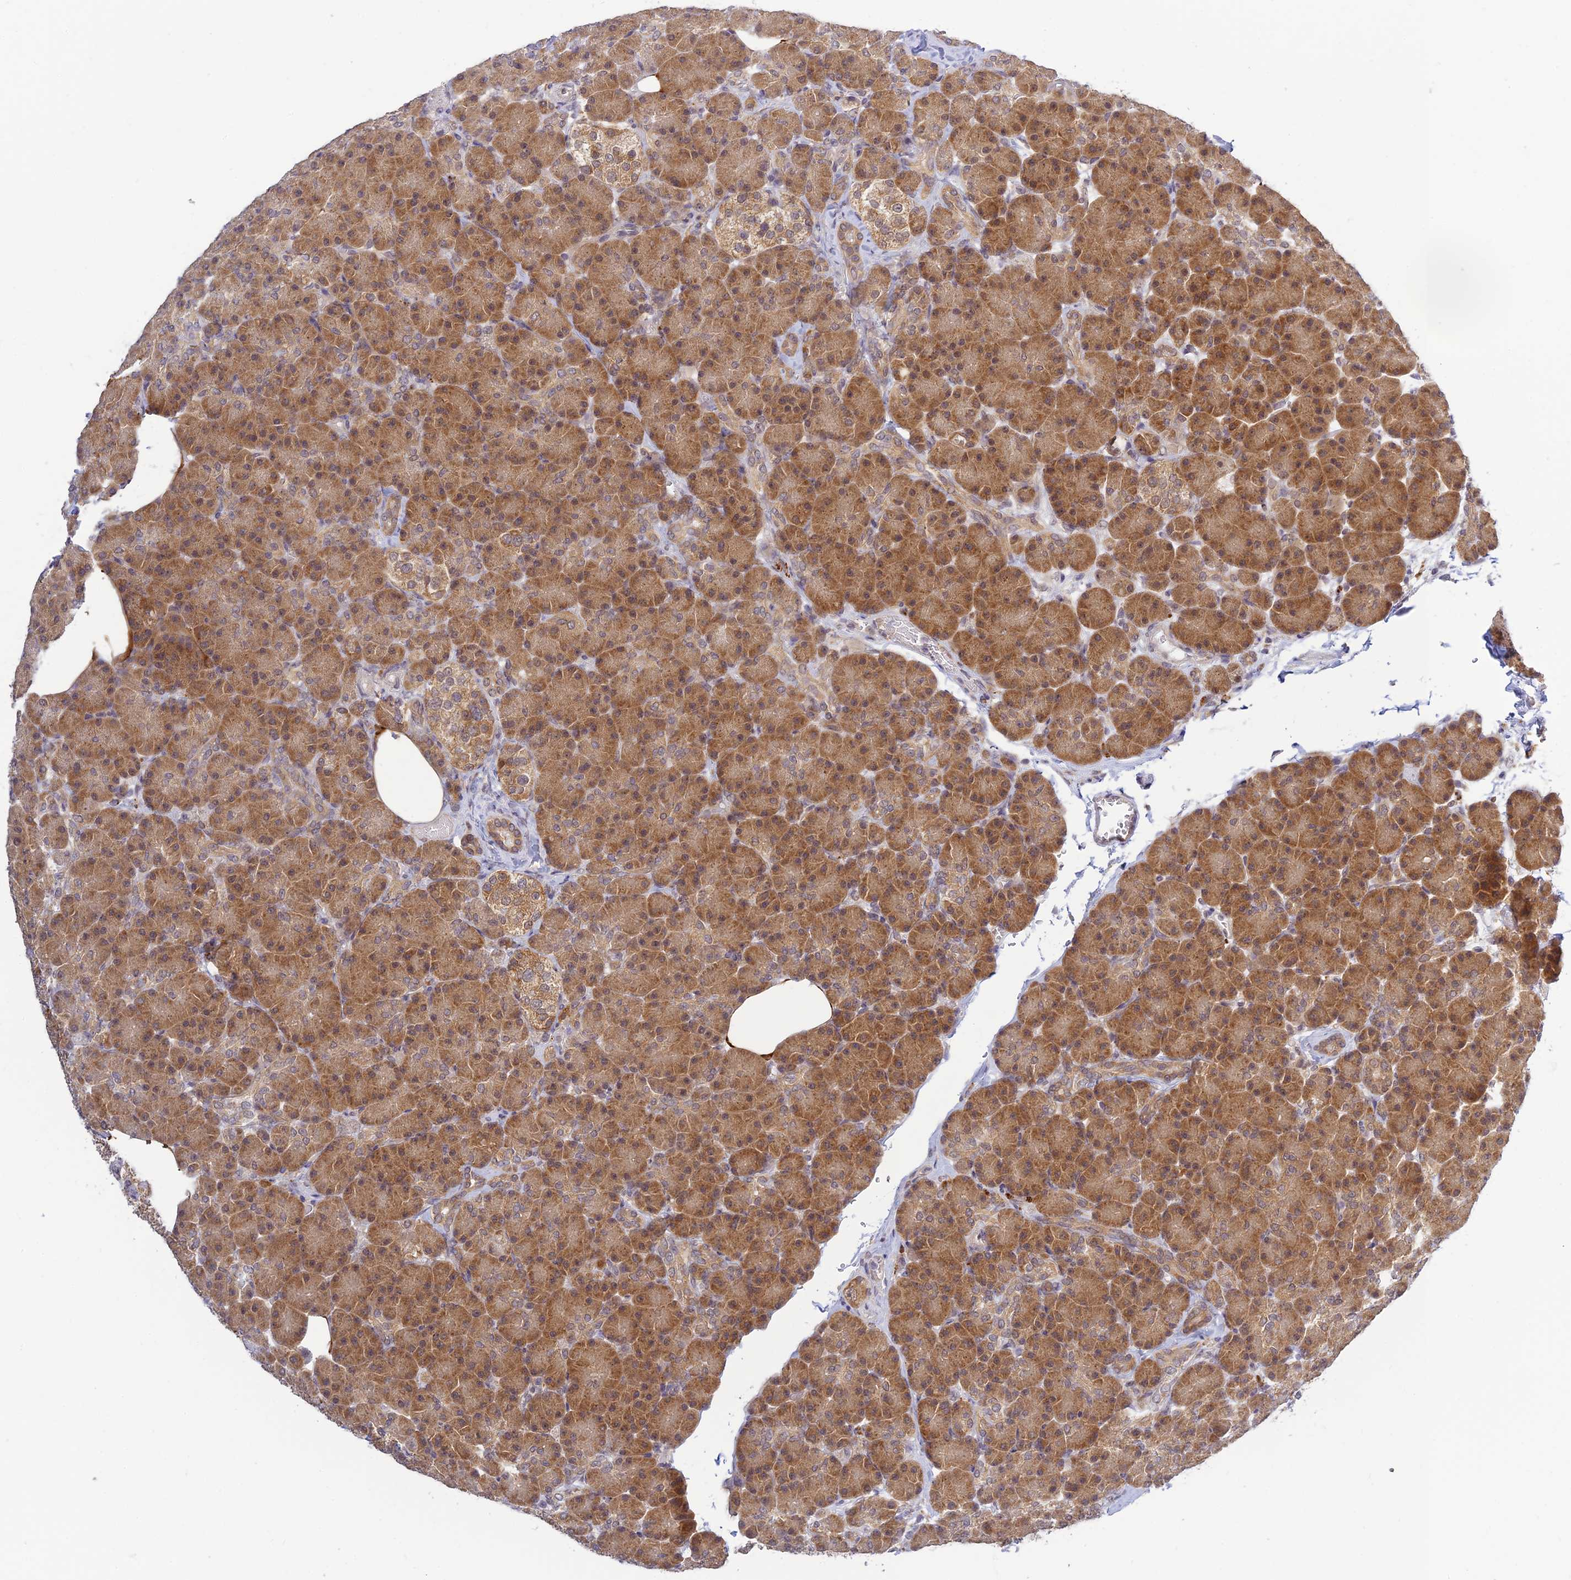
{"staining": {"intensity": "moderate", "quantity": ">75%", "location": "cytoplasmic/membranous"}, "tissue": "pancreas", "cell_type": "Exocrine glandular cells", "image_type": "normal", "snomed": [{"axis": "morphology", "description": "Normal tissue, NOS"}, {"axis": "topography", "description": "Pancreas"}], "caption": "High-power microscopy captured an IHC histopathology image of normal pancreas, revealing moderate cytoplasmic/membranous expression in about >75% of exocrine glandular cells.", "gene": "SKIC8", "patient": {"sex": "female", "age": 43}}